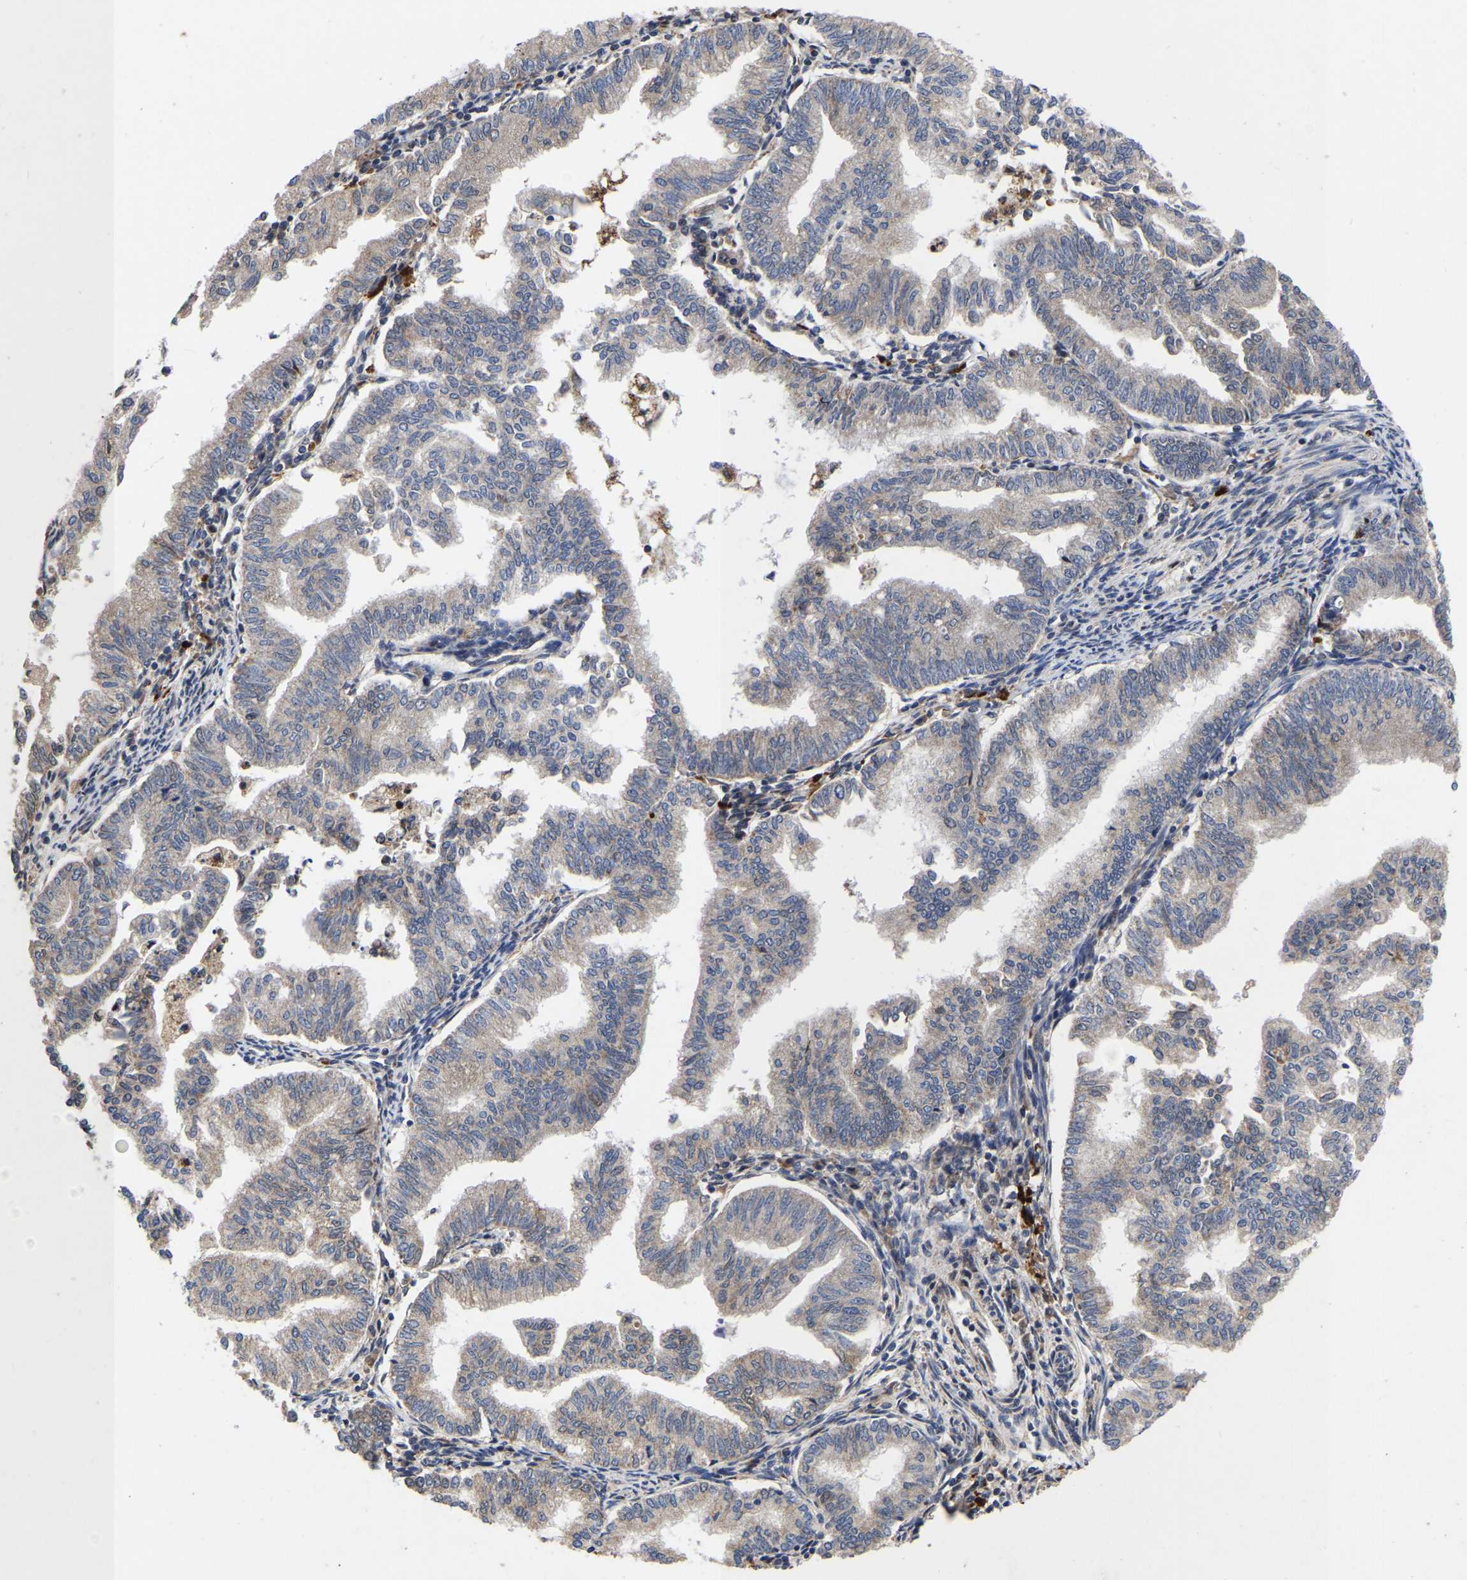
{"staining": {"intensity": "weak", "quantity": "<25%", "location": "cytoplasmic/membranous"}, "tissue": "endometrial cancer", "cell_type": "Tumor cells", "image_type": "cancer", "snomed": [{"axis": "morphology", "description": "Polyp, NOS"}, {"axis": "morphology", "description": "Adenocarcinoma, NOS"}, {"axis": "morphology", "description": "Adenoma, NOS"}, {"axis": "topography", "description": "Endometrium"}], "caption": "There is no significant staining in tumor cells of endometrial cancer.", "gene": "JUNB", "patient": {"sex": "female", "age": 79}}